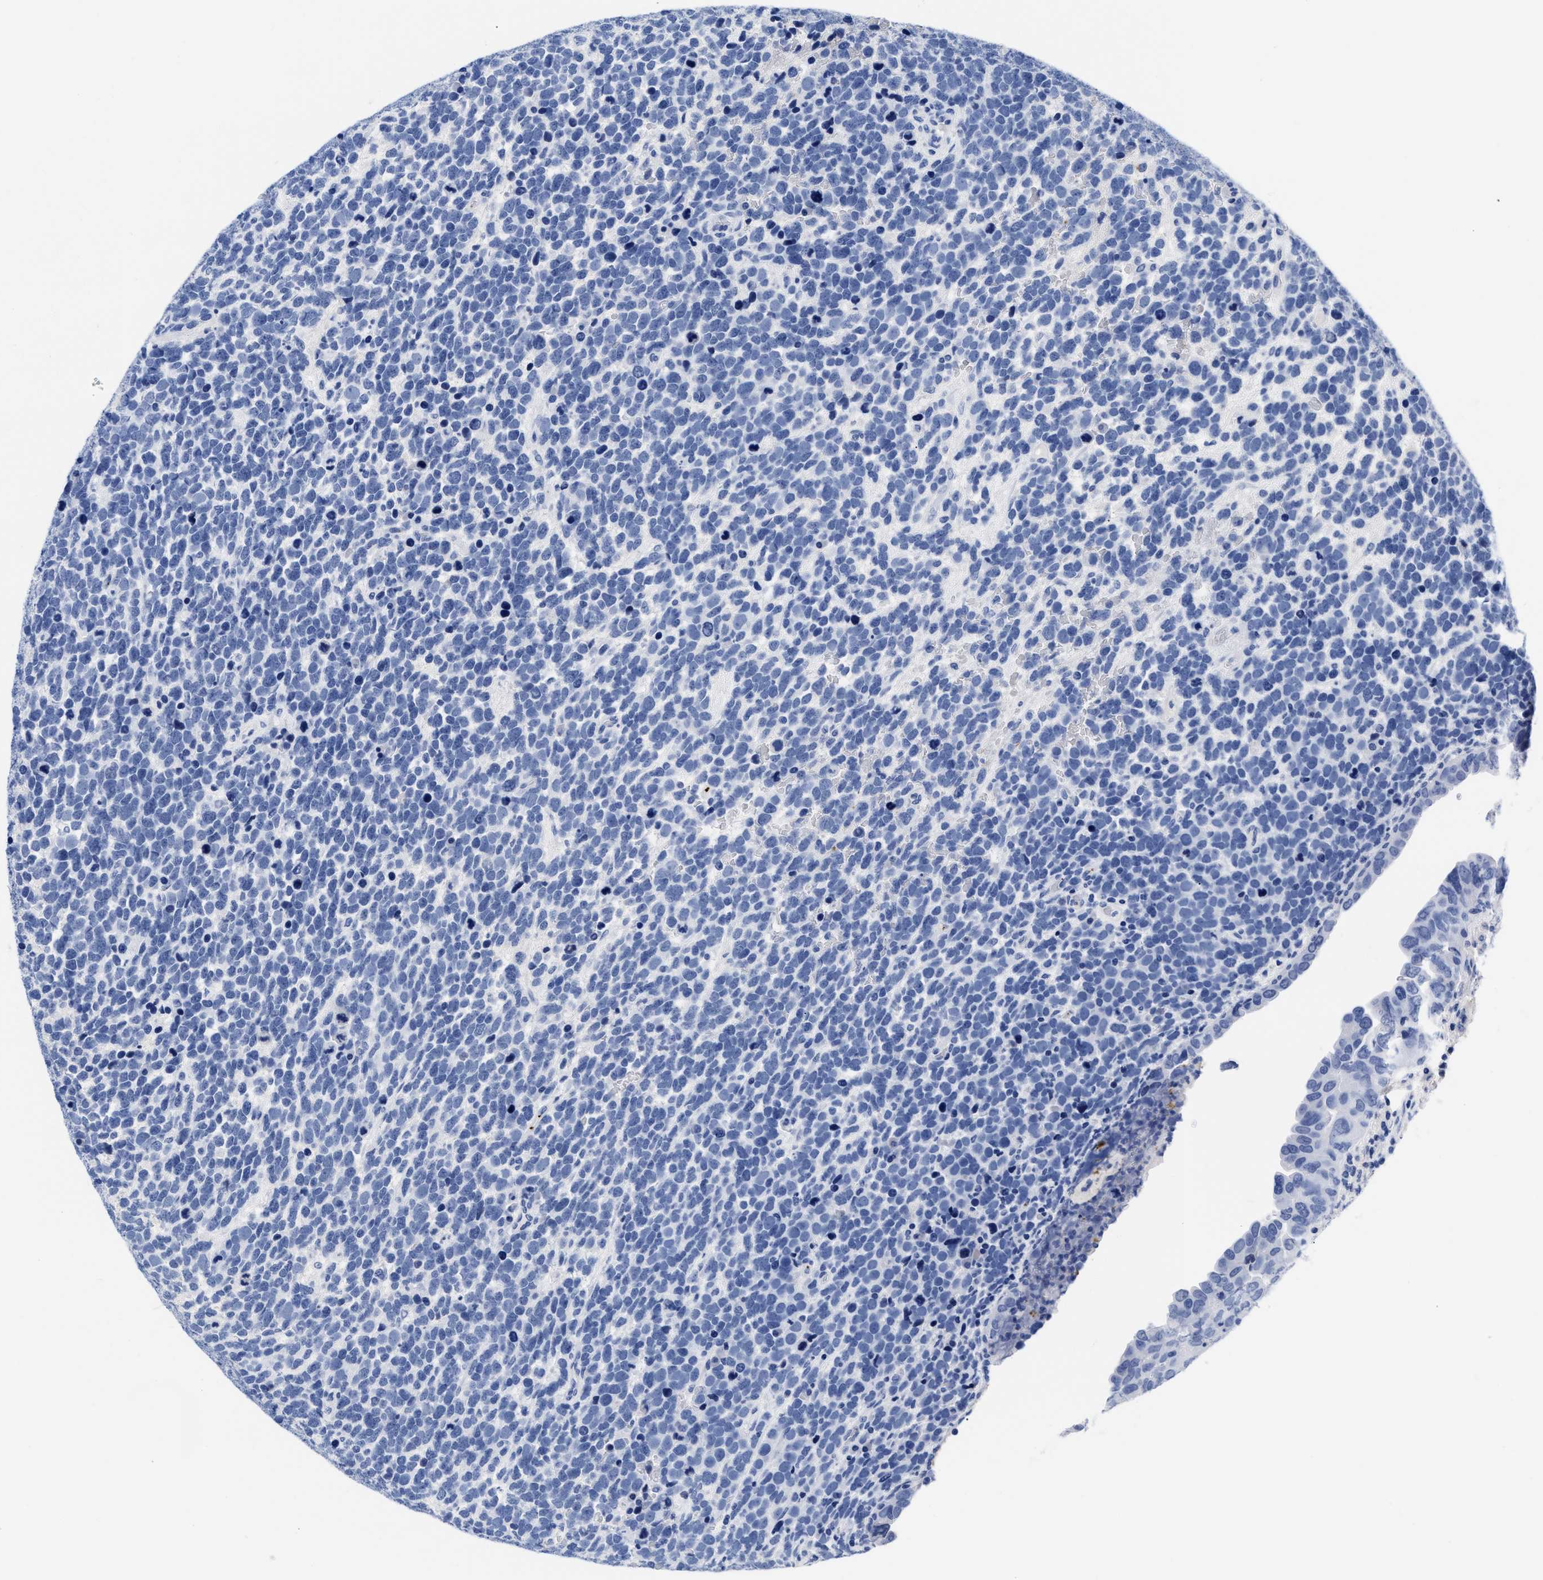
{"staining": {"intensity": "negative", "quantity": "none", "location": "none"}, "tissue": "urothelial cancer", "cell_type": "Tumor cells", "image_type": "cancer", "snomed": [{"axis": "morphology", "description": "Urothelial carcinoma, High grade"}, {"axis": "topography", "description": "Urinary bladder"}], "caption": "Immunohistochemistry photomicrograph of neoplastic tissue: human urothelial carcinoma (high-grade) stained with DAB (3,3'-diaminobenzidine) displays no significant protein positivity in tumor cells.", "gene": "TREML1", "patient": {"sex": "female", "age": 82}}